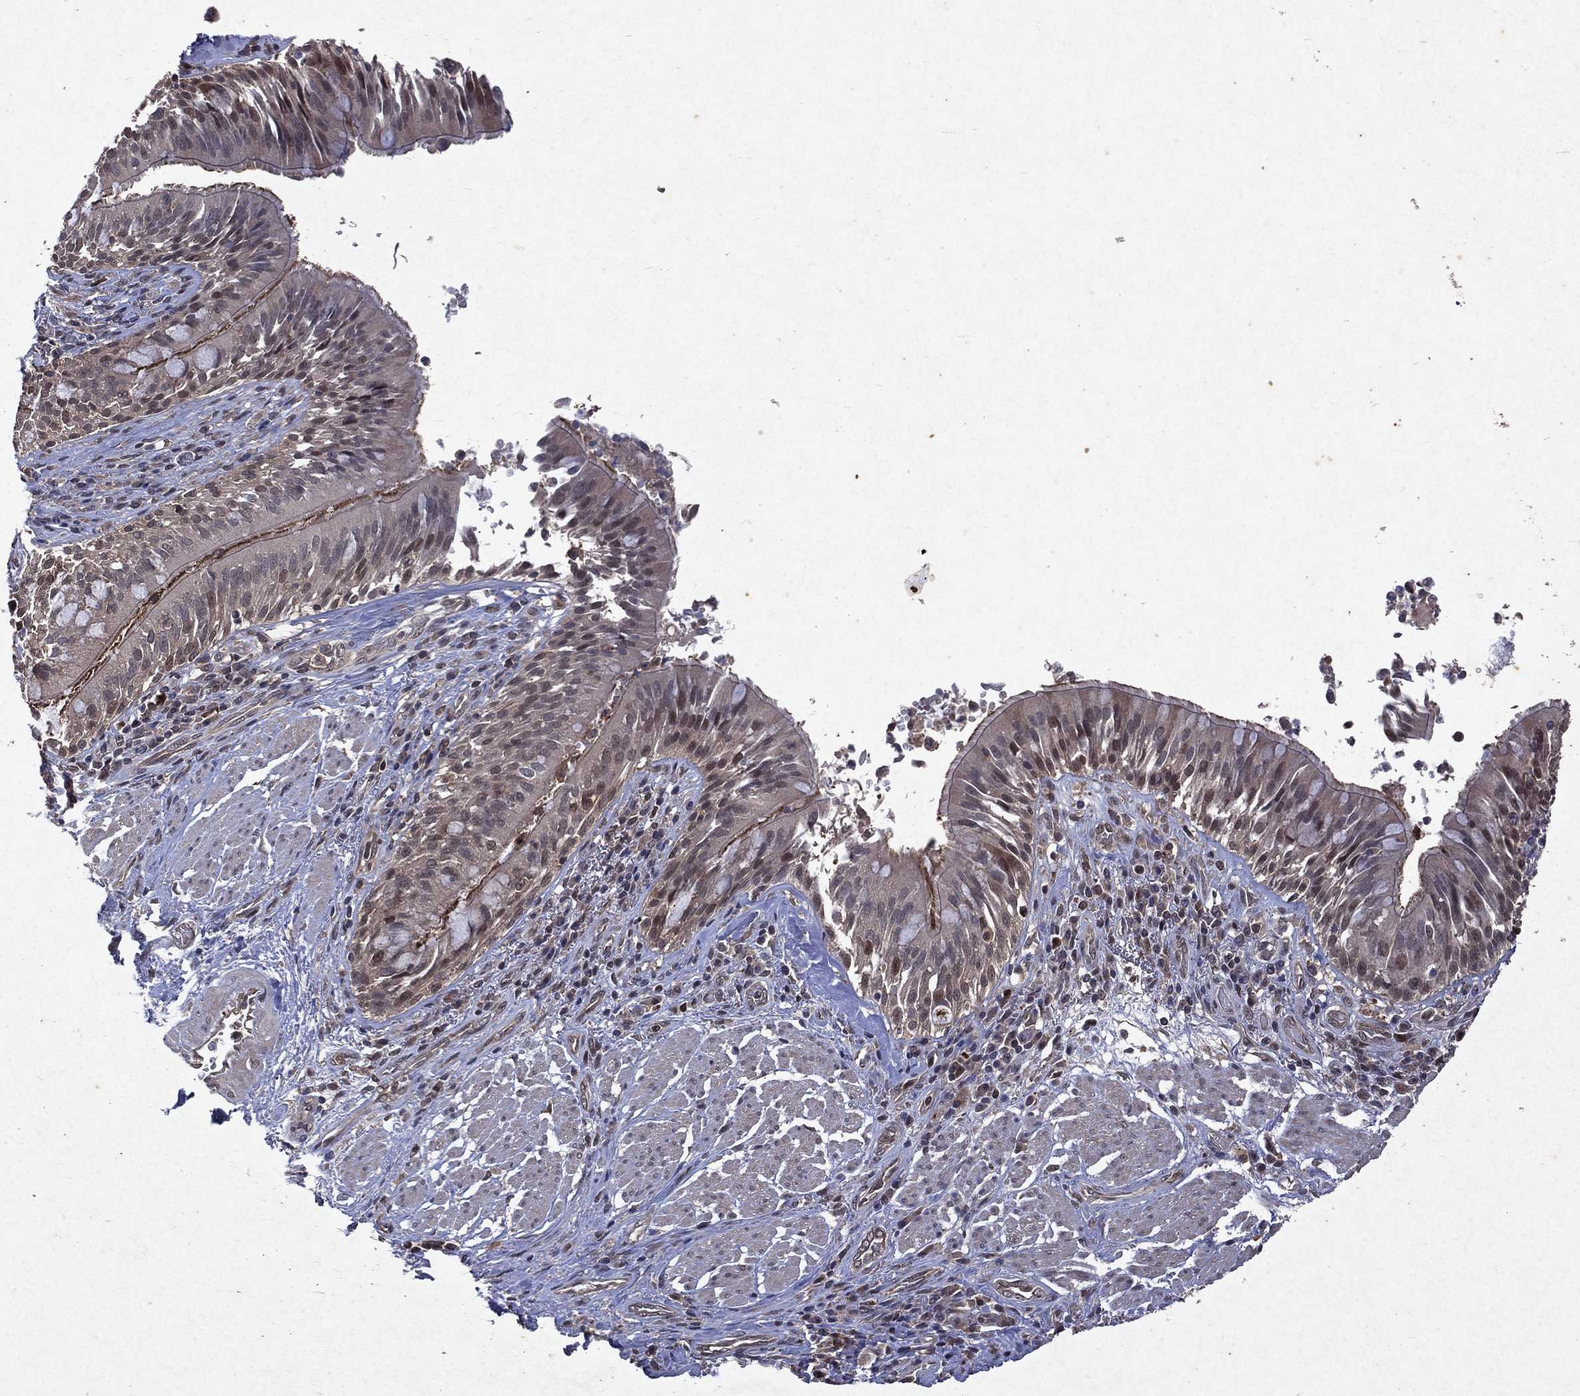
{"staining": {"intensity": "strong", "quantity": "<25%", "location": "cytoplasmic/membranous,nuclear"}, "tissue": "bronchus", "cell_type": "Respiratory epithelial cells", "image_type": "normal", "snomed": [{"axis": "morphology", "description": "Normal tissue, NOS"}, {"axis": "morphology", "description": "Squamous cell carcinoma, NOS"}, {"axis": "topography", "description": "Bronchus"}, {"axis": "topography", "description": "Lung"}], "caption": "Protein staining of unremarkable bronchus demonstrates strong cytoplasmic/membranous,nuclear expression in approximately <25% of respiratory epithelial cells. The protein of interest is shown in brown color, while the nuclei are stained blue.", "gene": "MTAP", "patient": {"sex": "male", "age": 64}}